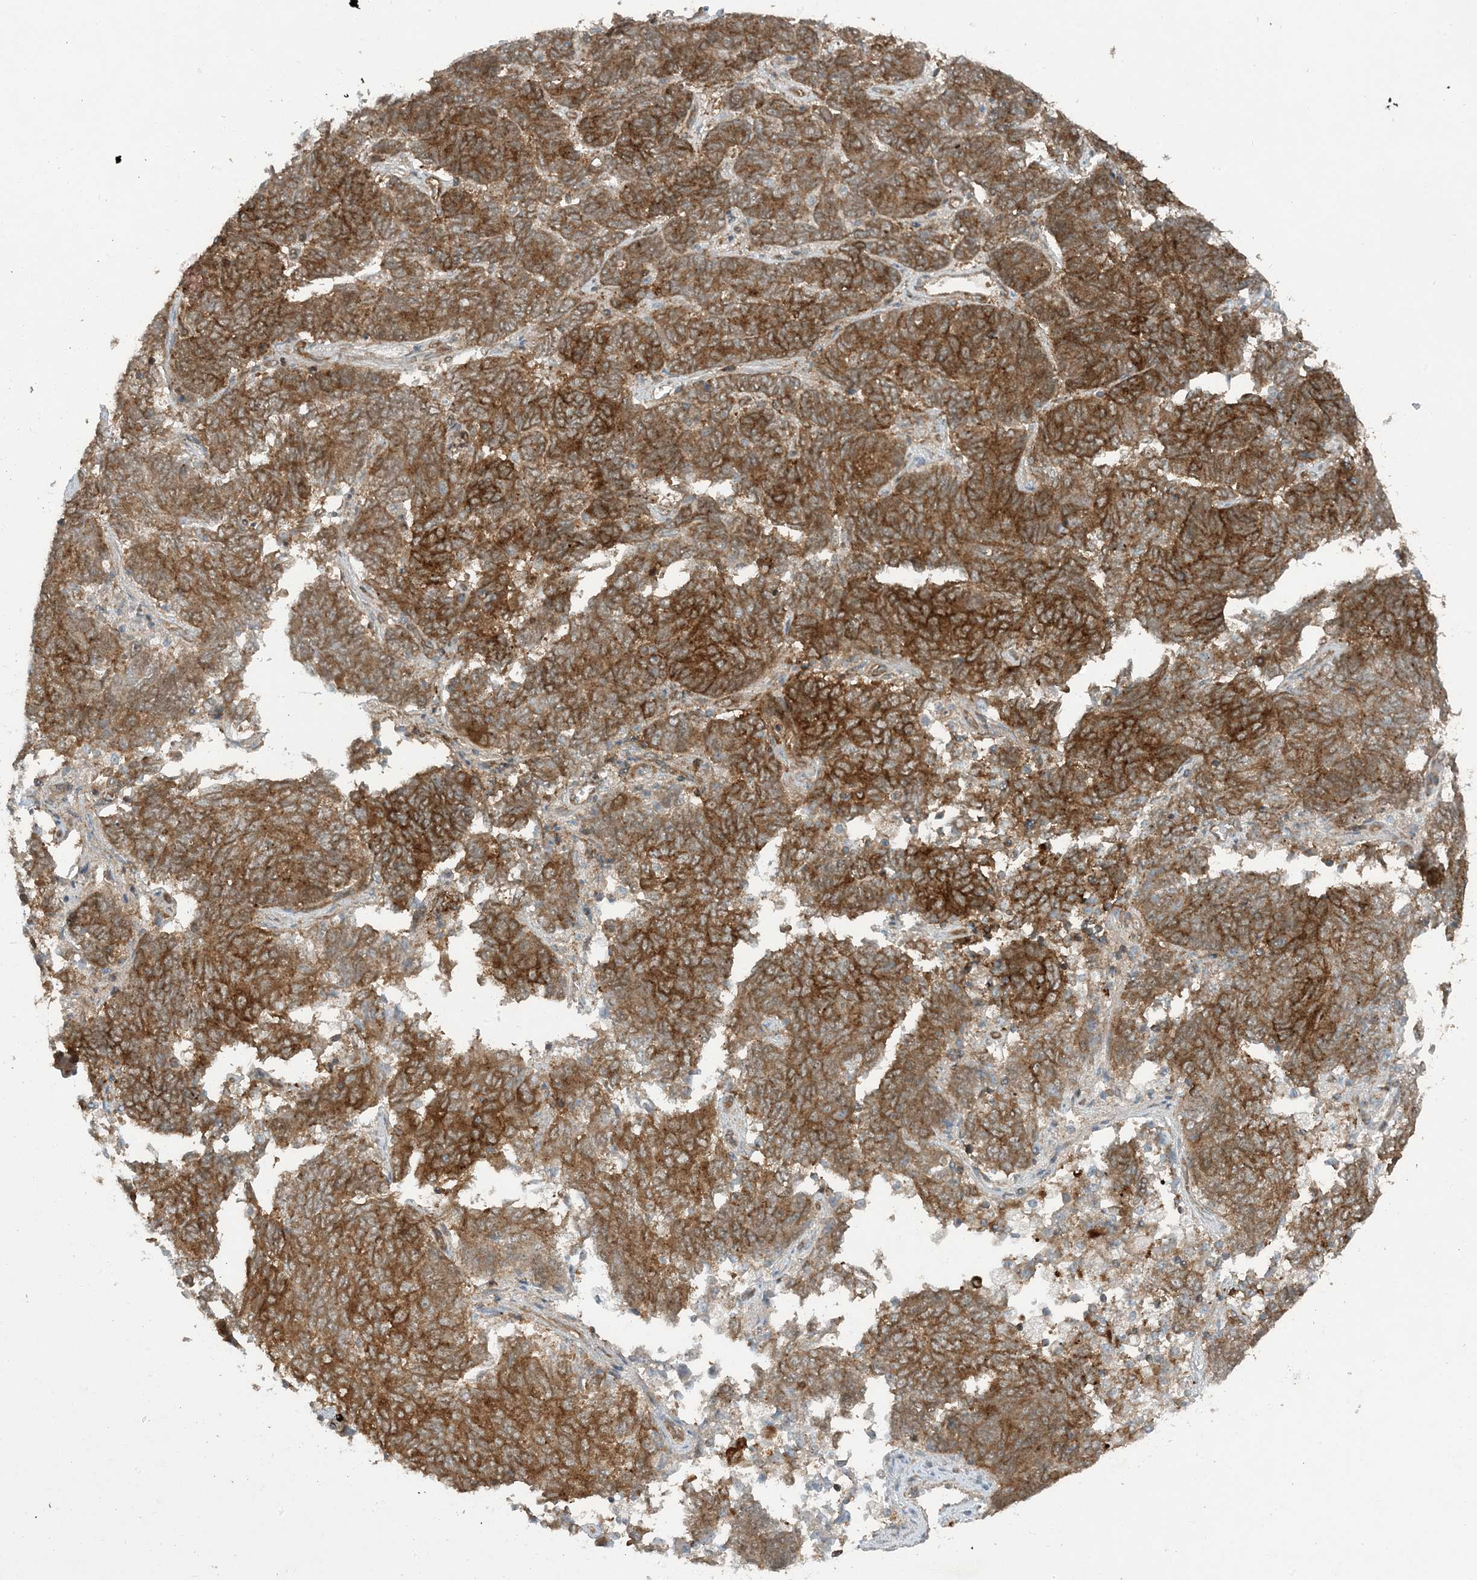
{"staining": {"intensity": "strong", "quantity": ">75%", "location": "cytoplasmic/membranous"}, "tissue": "endometrial cancer", "cell_type": "Tumor cells", "image_type": "cancer", "snomed": [{"axis": "morphology", "description": "Adenocarcinoma, NOS"}, {"axis": "topography", "description": "Endometrium"}], "caption": "Endometrial adenocarcinoma tissue exhibits strong cytoplasmic/membranous positivity in approximately >75% of tumor cells, visualized by immunohistochemistry.", "gene": "STAM2", "patient": {"sex": "female", "age": 80}}